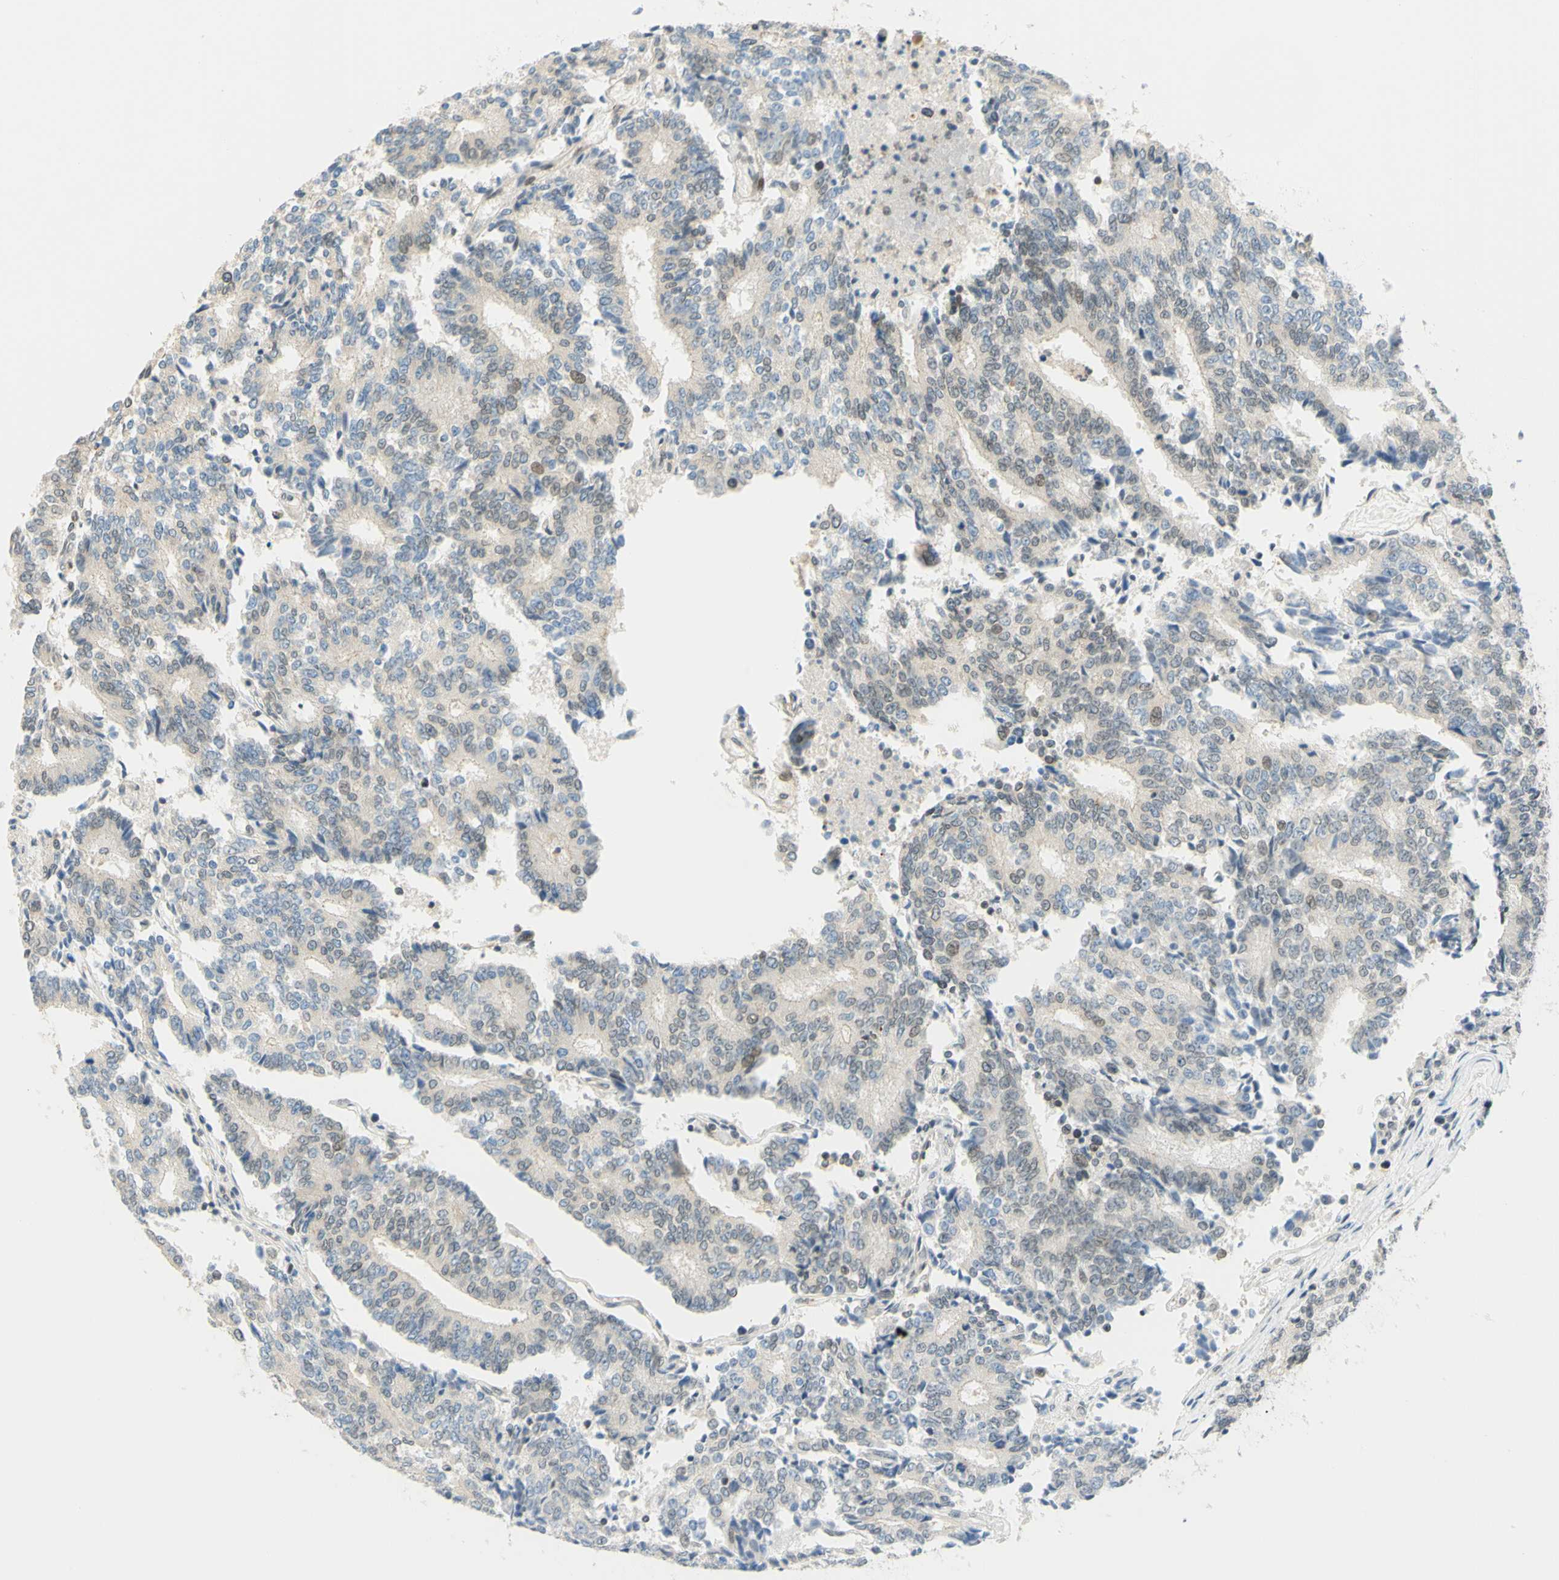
{"staining": {"intensity": "weak", "quantity": "<25%", "location": "nuclear"}, "tissue": "prostate cancer", "cell_type": "Tumor cells", "image_type": "cancer", "snomed": [{"axis": "morphology", "description": "Normal tissue, NOS"}, {"axis": "morphology", "description": "Adenocarcinoma, High grade"}, {"axis": "topography", "description": "Prostate"}, {"axis": "topography", "description": "Seminal veicle"}], "caption": "Immunohistochemical staining of human prostate cancer (high-grade adenocarcinoma) demonstrates no significant staining in tumor cells.", "gene": "C2CD2L", "patient": {"sex": "male", "age": 55}}